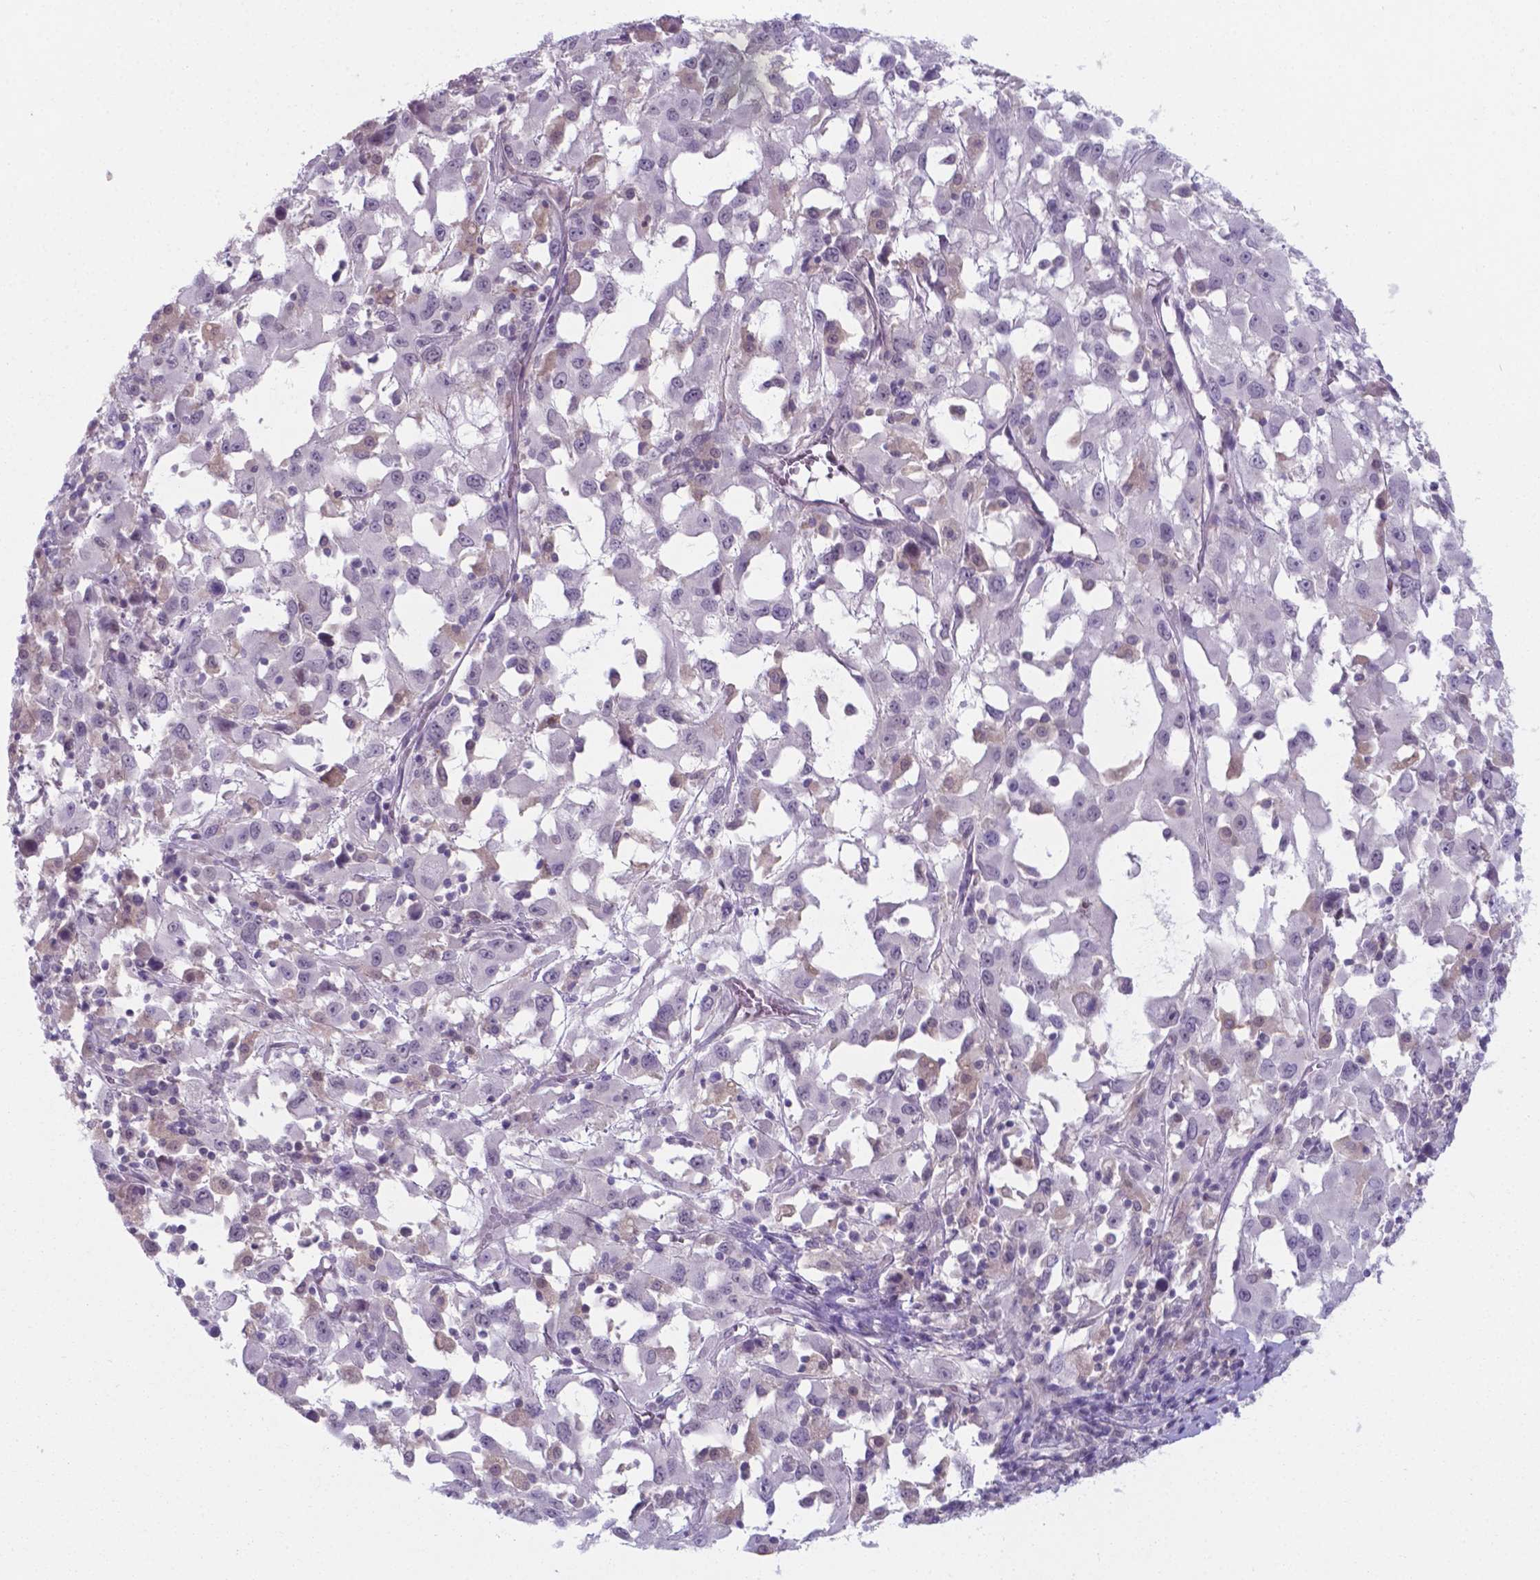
{"staining": {"intensity": "weak", "quantity": "<25%", "location": "nuclear"}, "tissue": "melanoma", "cell_type": "Tumor cells", "image_type": "cancer", "snomed": [{"axis": "morphology", "description": "Malignant melanoma, Metastatic site"}, {"axis": "topography", "description": "Soft tissue"}], "caption": "The photomicrograph demonstrates no staining of tumor cells in malignant melanoma (metastatic site).", "gene": "AP5B1", "patient": {"sex": "male", "age": 50}}